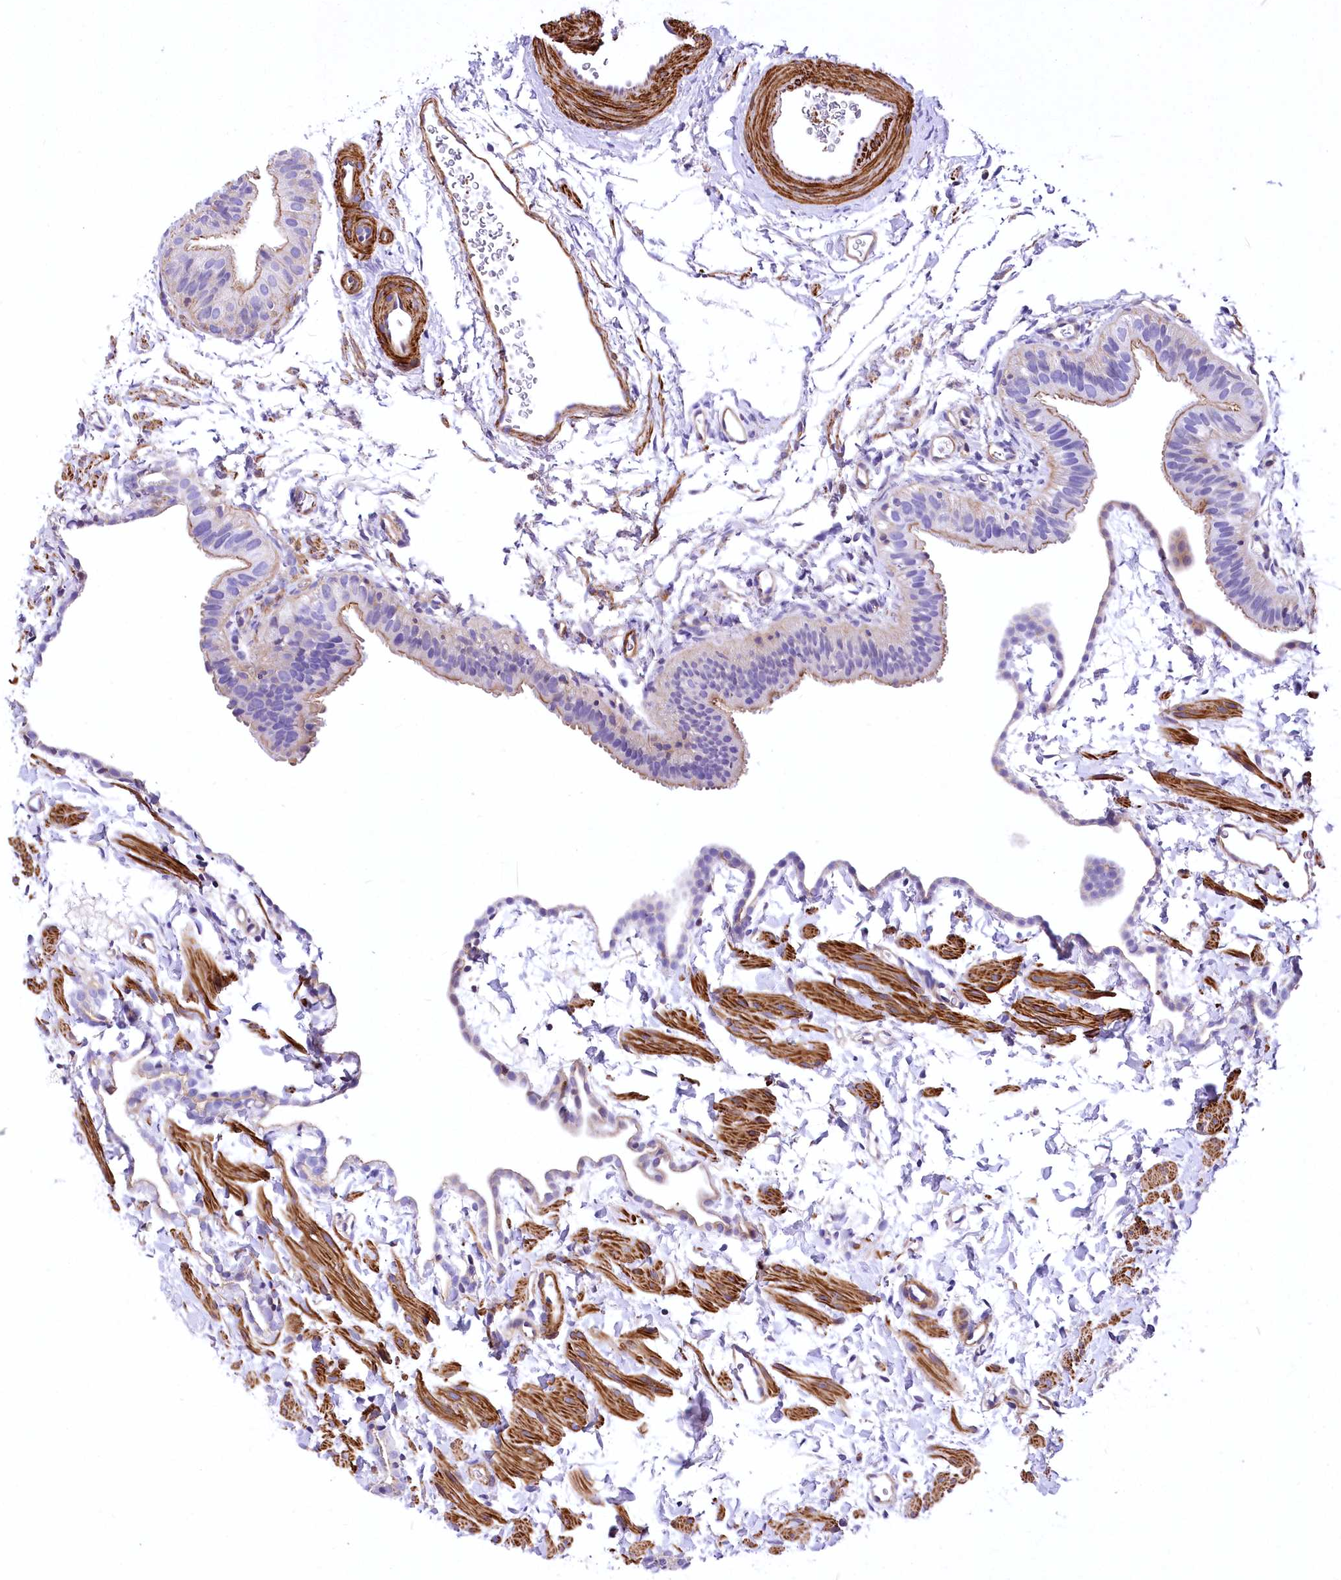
{"staining": {"intensity": "moderate", "quantity": "<25%", "location": "cytoplasmic/membranous"}, "tissue": "fallopian tube", "cell_type": "Glandular cells", "image_type": "normal", "snomed": [{"axis": "morphology", "description": "Normal tissue, NOS"}, {"axis": "topography", "description": "Fallopian tube"}], "caption": "Protein staining of normal fallopian tube exhibits moderate cytoplasmic/membranous expression in about <25% of glandular cells. The staining was performed using DAB (3,3'-diaminobenzidine), with brown indicating positive protein expression. Nuclei are stained blue with hematoxylin.", "gene": "DPP3", "patient": {"sex": "female", "age": 35}}